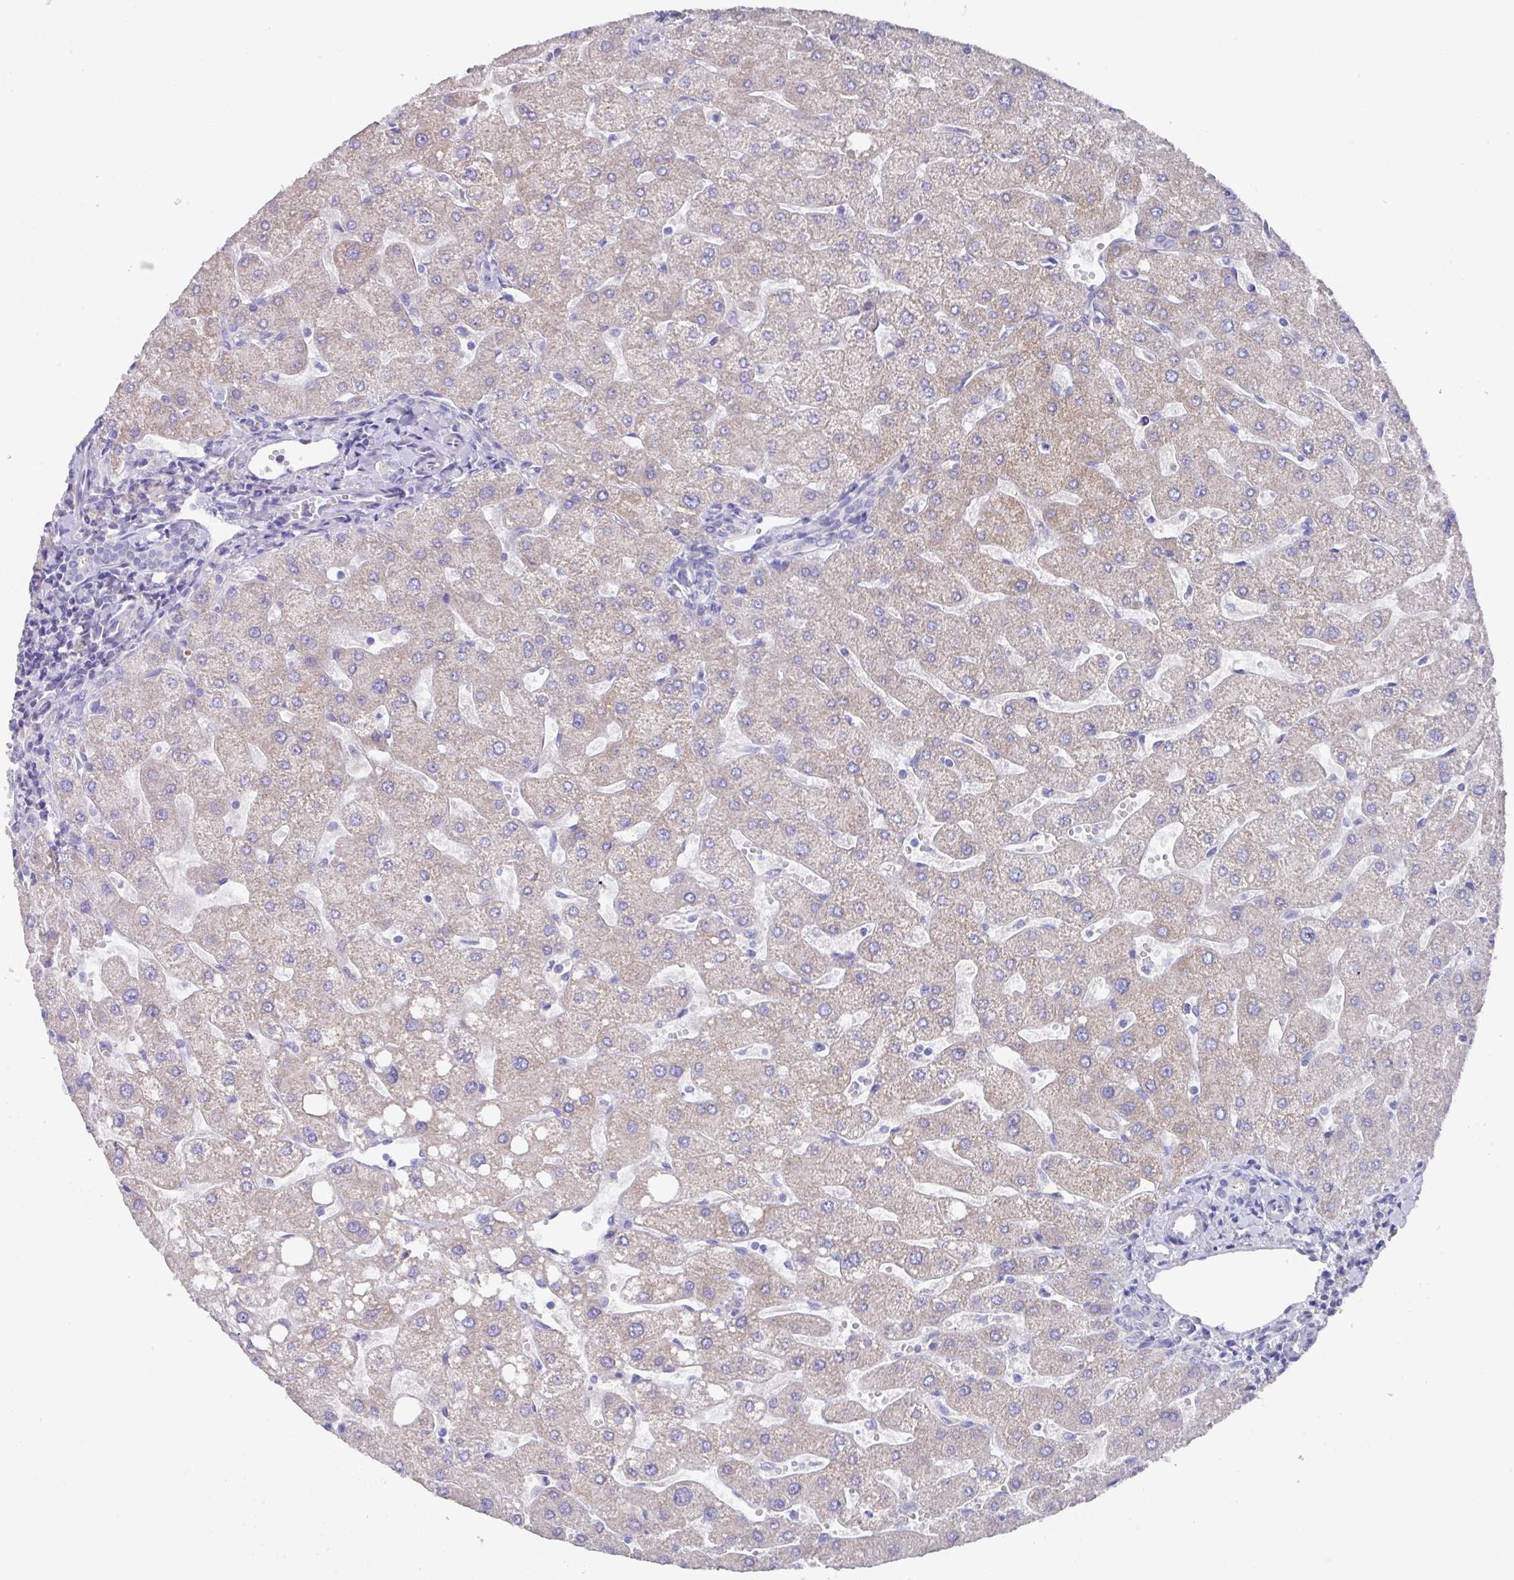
{"staining": {"intensity": "negative", "quantity": "none", "location": "none"}, "tissue": "liver", "cell_type": "Cholangiocytes", "image_type": "normal", "snomed": [{"axis": "morphology", "description": "Normal tissue, NOS"}, {"axis": "topography", "description": "Liver"}], "caption": "High magnification brightfield microscopy of unremarkable liver stained with DAB (brown) and counterstained with hematoxylin (blue): cholangiocytes show no significant staining. The staining is performed using DAB (3,3'-diaminobenzidine) brown chromogen with nuclei counter-stained in using hematoxylin.", "gene": "DAZ1", "patient": {"sex": "male", "age": 67}}